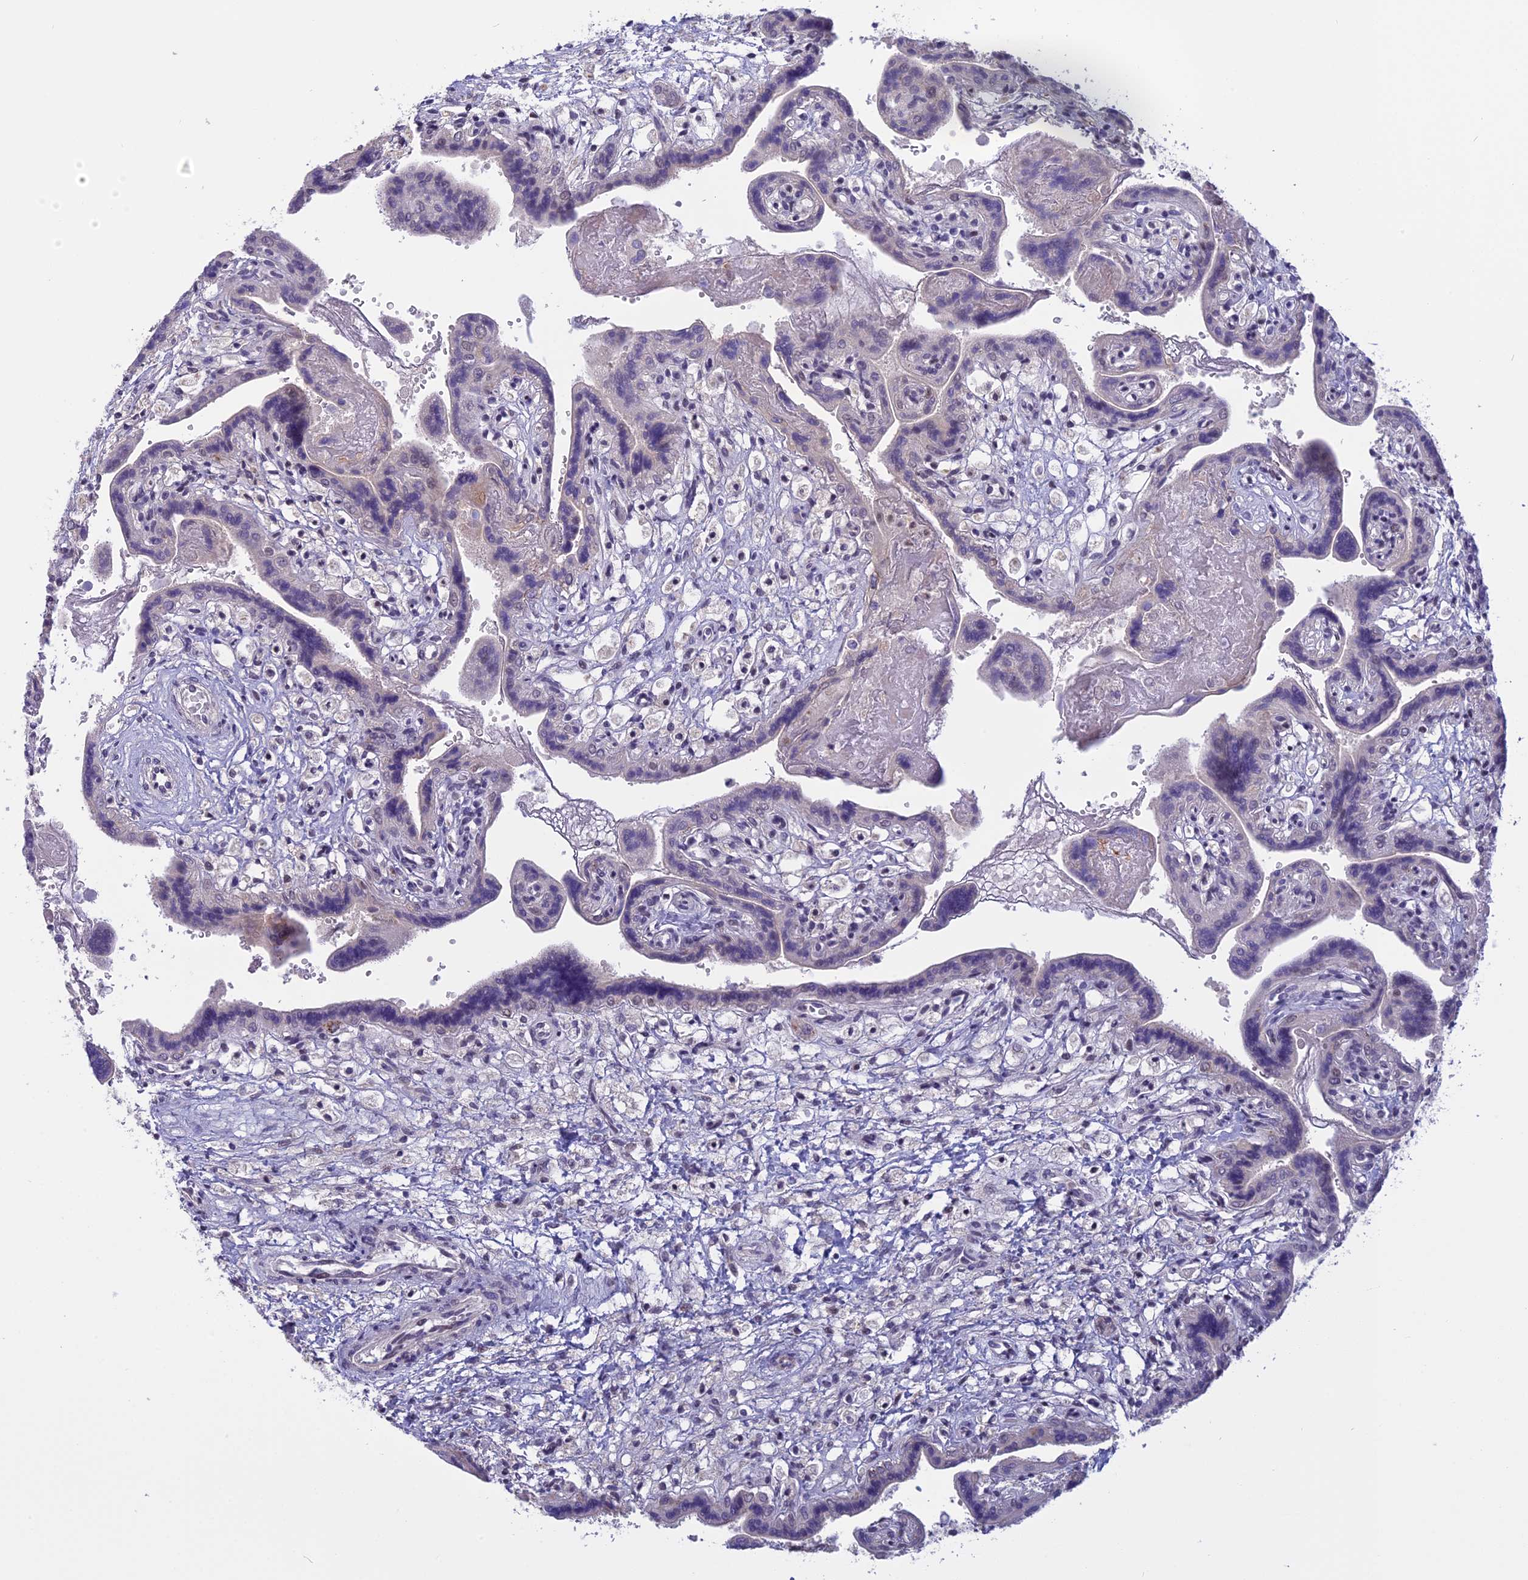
{"staining": {"intensity": "weak", "quantity": "<25%", "location": "nuclear"}, "tissue": "placenta", "cell_type": "Trophoblastic cells", "image_type": "normal", "snomed": [{"axis": "morphology", "description": "Normal tissue, NOS"}, {"axis": "topography", "description": "Placenta"}], "caption": "High magnification brightfield microscopy of normal placenta stained with DAB (3,3'-diaminobenzidine) (brown) and counterstained with hematoxylin (blue): trophoblastic cells show no significant positivity.", "gene": "CORO2A", "patient": {"sex": "female", "age": 37}}